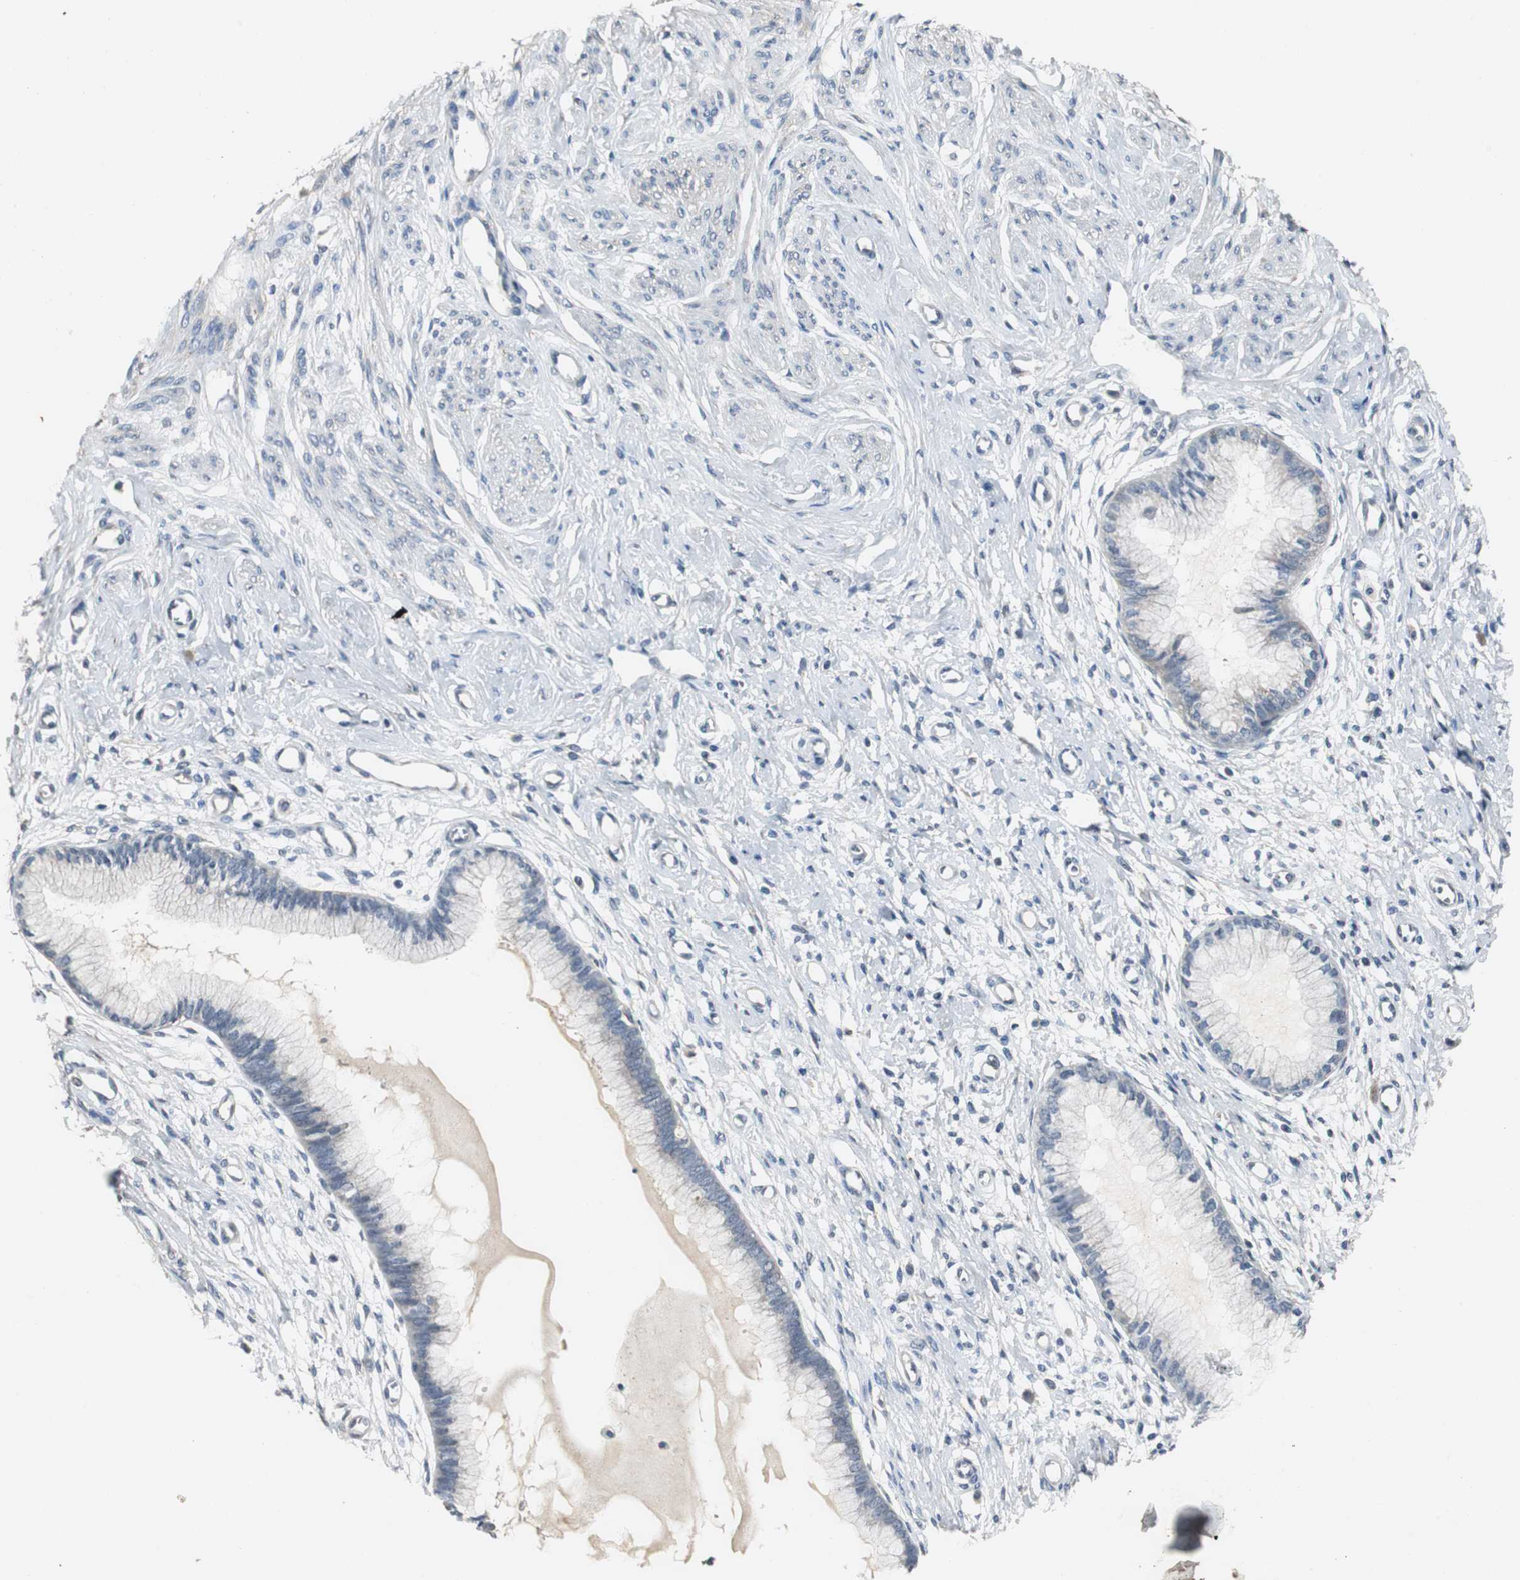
{"staining": {"intensity": "negative", "quantity": "none", "location": "none"}, "tissue": "cervix", "cell_type": "Glandular cells", "image_type": "normal", "snomed": [{"axis": "morphology", "description": "Normal tissue, NOS"}, {"axis": "topography", "description": "Cervix"}], "caption": "Micrograph shows no significant protein positivity in glandular cells of normal cervix. (Stains: DAB immunohistochemistry (IHC) with hematoxylin counter stain, Microscopy: brightfield microscopy at high magnification).", "gene": "PTPRN2", "patient": {"sex": "female", "age": 55}}